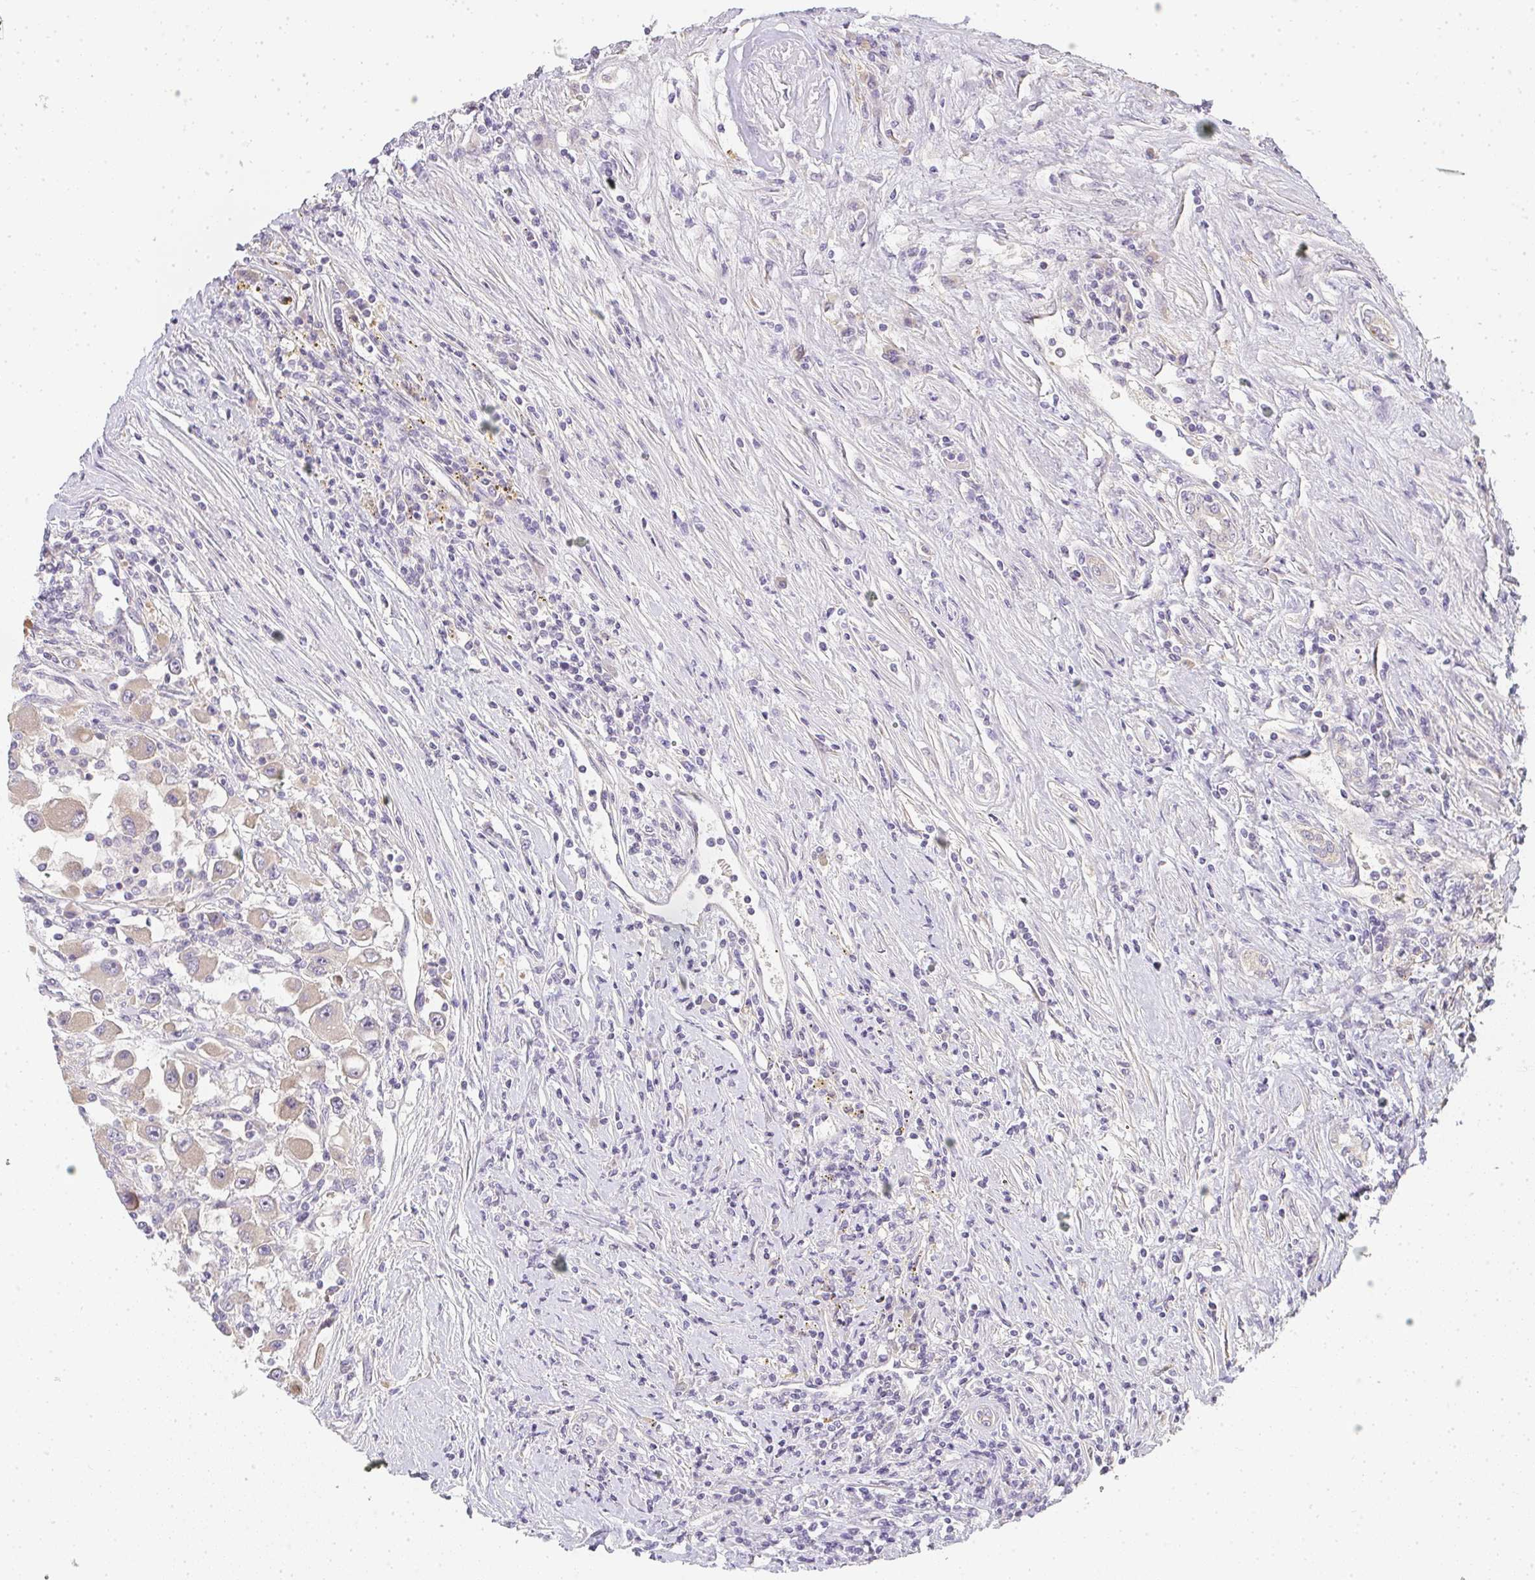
{"staining": {"intensity": "weak", "quantity": "25%-75%", "location": "cytoplasmic/membranous"}, "tissue": "renal cancer", "cell_type": "Tumor cells", "image_type": "cancer", "snomed": [{"axis": "morphology", "description": "Adenocarcinoma, NOS"}, {"axis": "topography", "description": "Kidney"}], "caption": "Renal adenocarcinoma tissue shows weak cytoplasmic/membranous positivity in approximately 25%-75% of tumor cells, visualized by immunohistochemistry. The protein is stained brown, and the nuclei are stained in blue (DAB IHC with brightfield microscopy, high magnification).", "gene": "SLC35B3", "patient": {"sex": "female", "age": 67}}